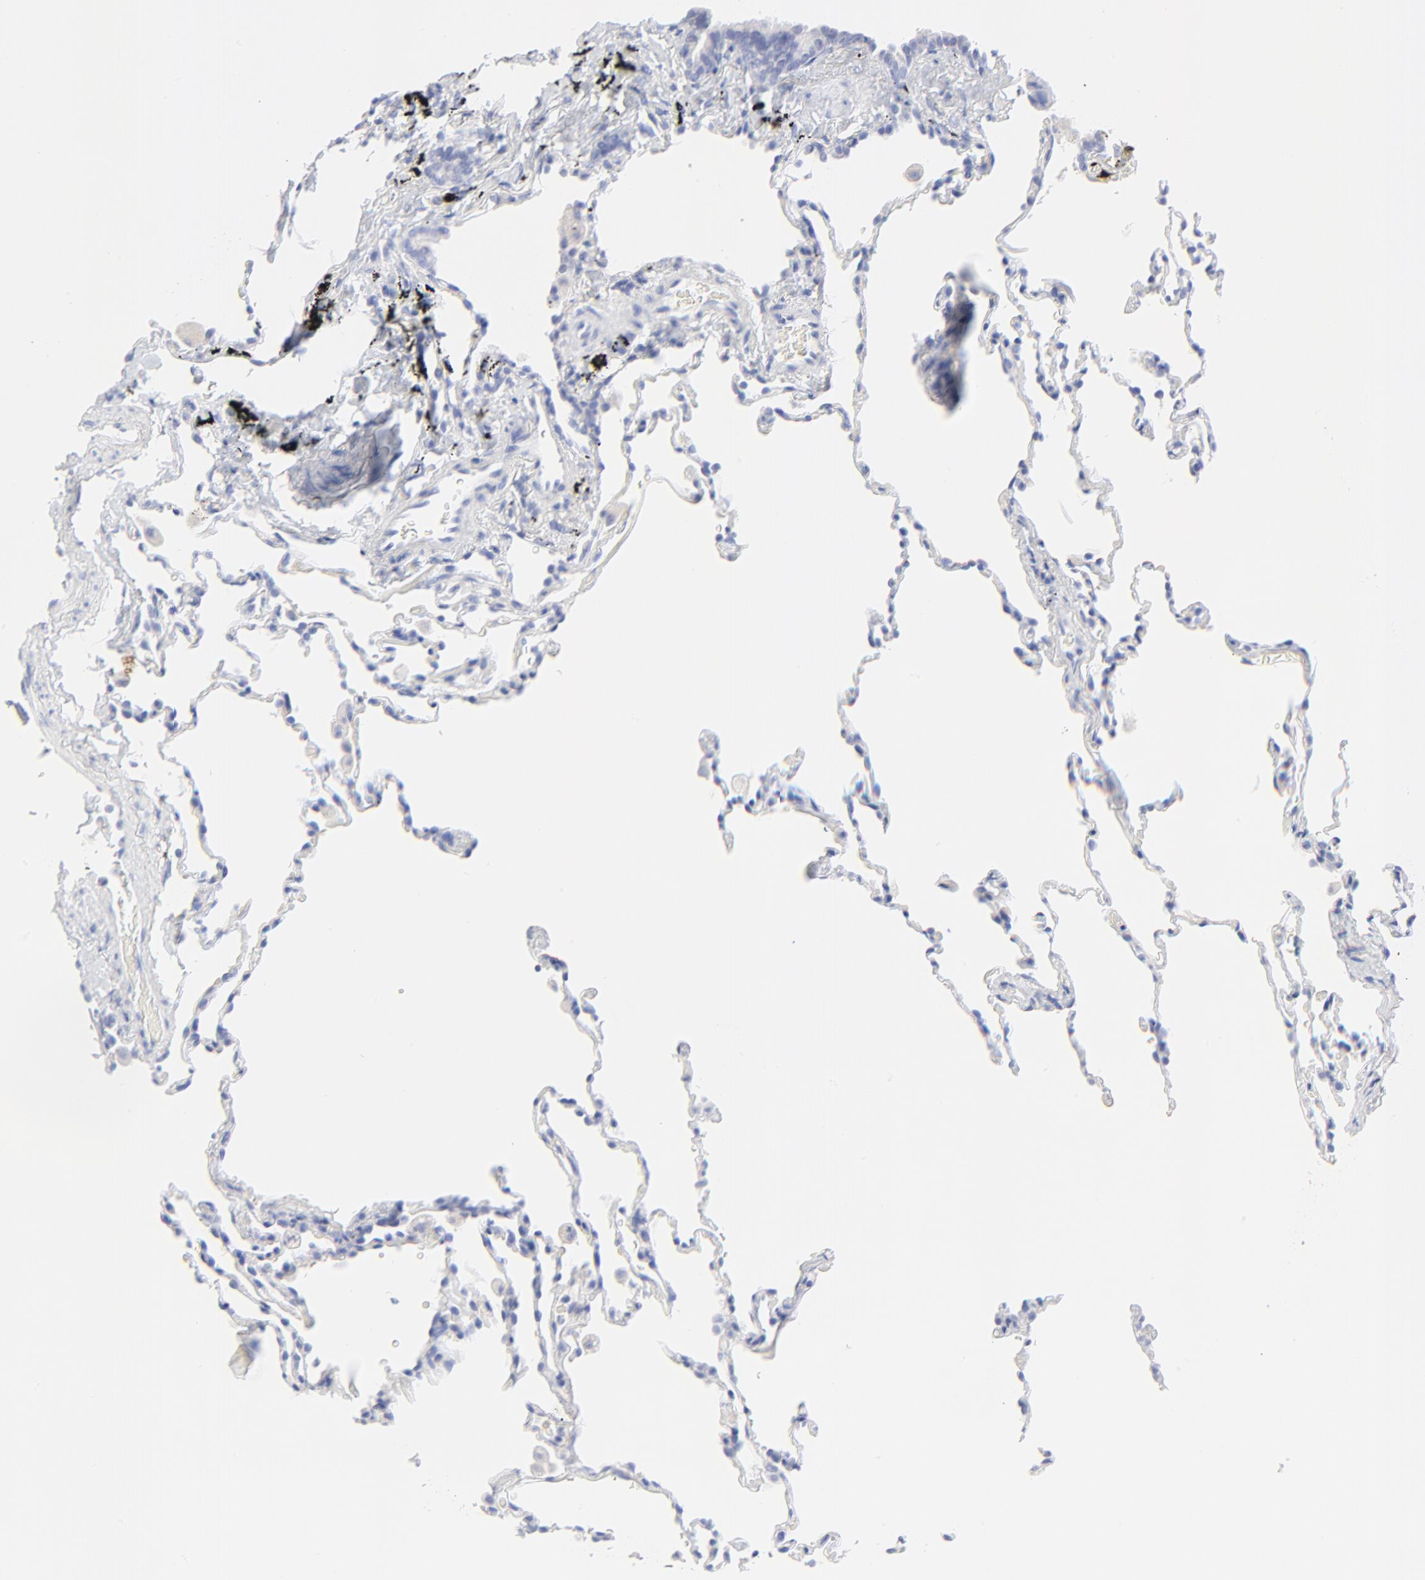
{"staining": {"intensity": "negative", "quantity": "none", "location": "none"}, "tissue": "lung", "cell_type": "Alveolar cells", "image_type": "normal", "snomed": [{"axis": "morphology", "description": "Normal tissue, NOS"}, {"axis": "morphology", "description": "Soft tissue tumor metastatic"}, {"axis": "topography", "description": "Lung"}], "caption": "An IHC image of unremarkable lung is shown. There is no staining in alveolar cells of lung. (Brightfield microscopy of DAB (3,3'-diaminobenzidine) IHC at high magnification).", "gene": "PSD3", "patient": {"sex": "male", "age": 59}}